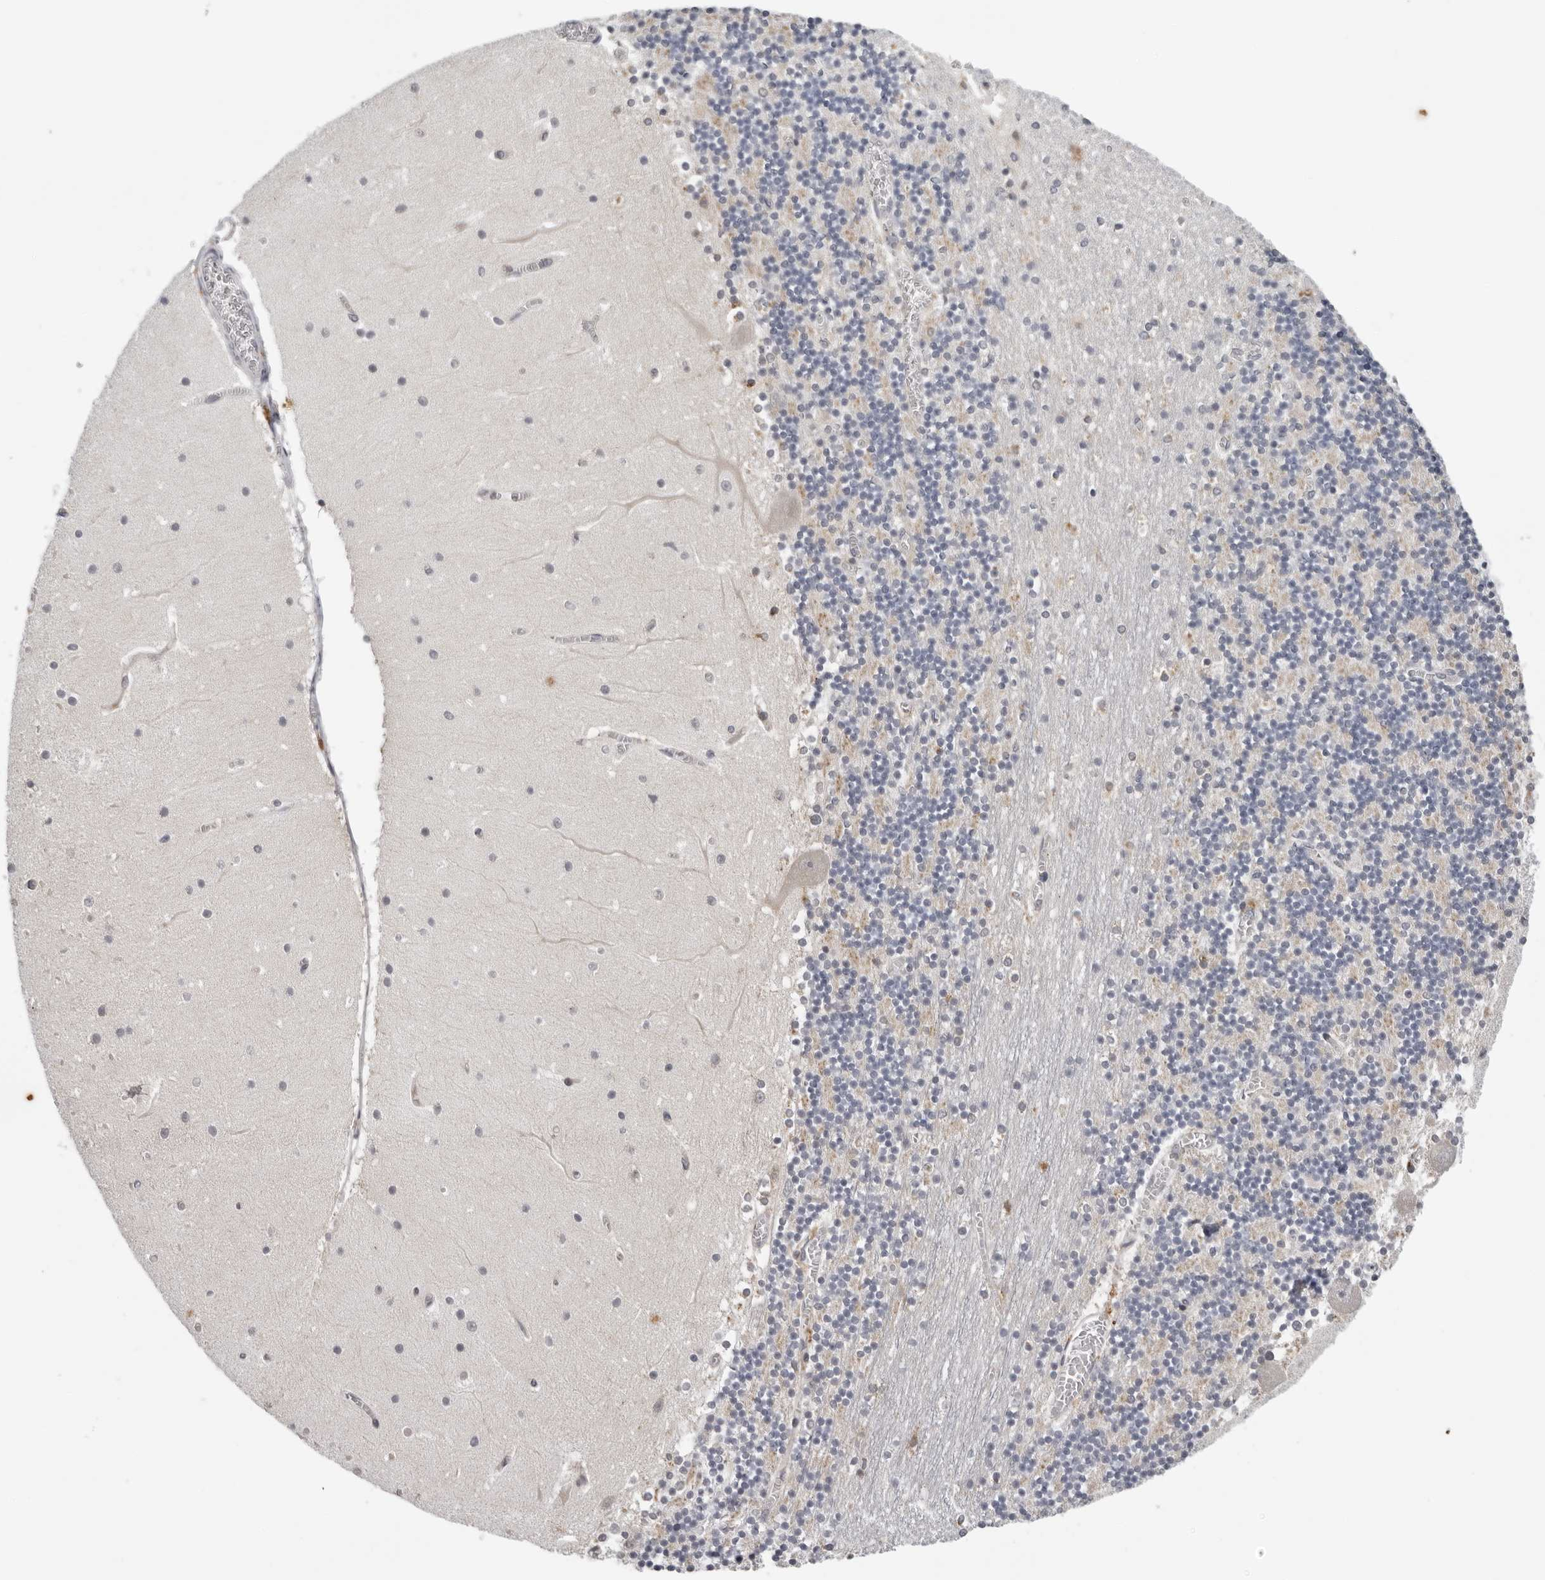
{"staining": {"intensity": "moderate", "quantity": "<25%", "location": "cytoplasmic/membranous"}, "tissue": "cerebellum", "cell_type": "Cells in granular layer", "image_type": "normal", "snomed": [{"axis": "morphology", "description": "Normal tissue, NOS"}, {"axis": "topography", "description": "Cerebellum"}], "caption": "This histopathology image demonstrates immunohistochemistry (IHC) staining of benign human cerebellum, with low moderate cytoplasmic/membranous staining in approximately <25% of cells in granular layer.", "gene": "CPT2", "patient": {"sex": "female", "age": 28}}